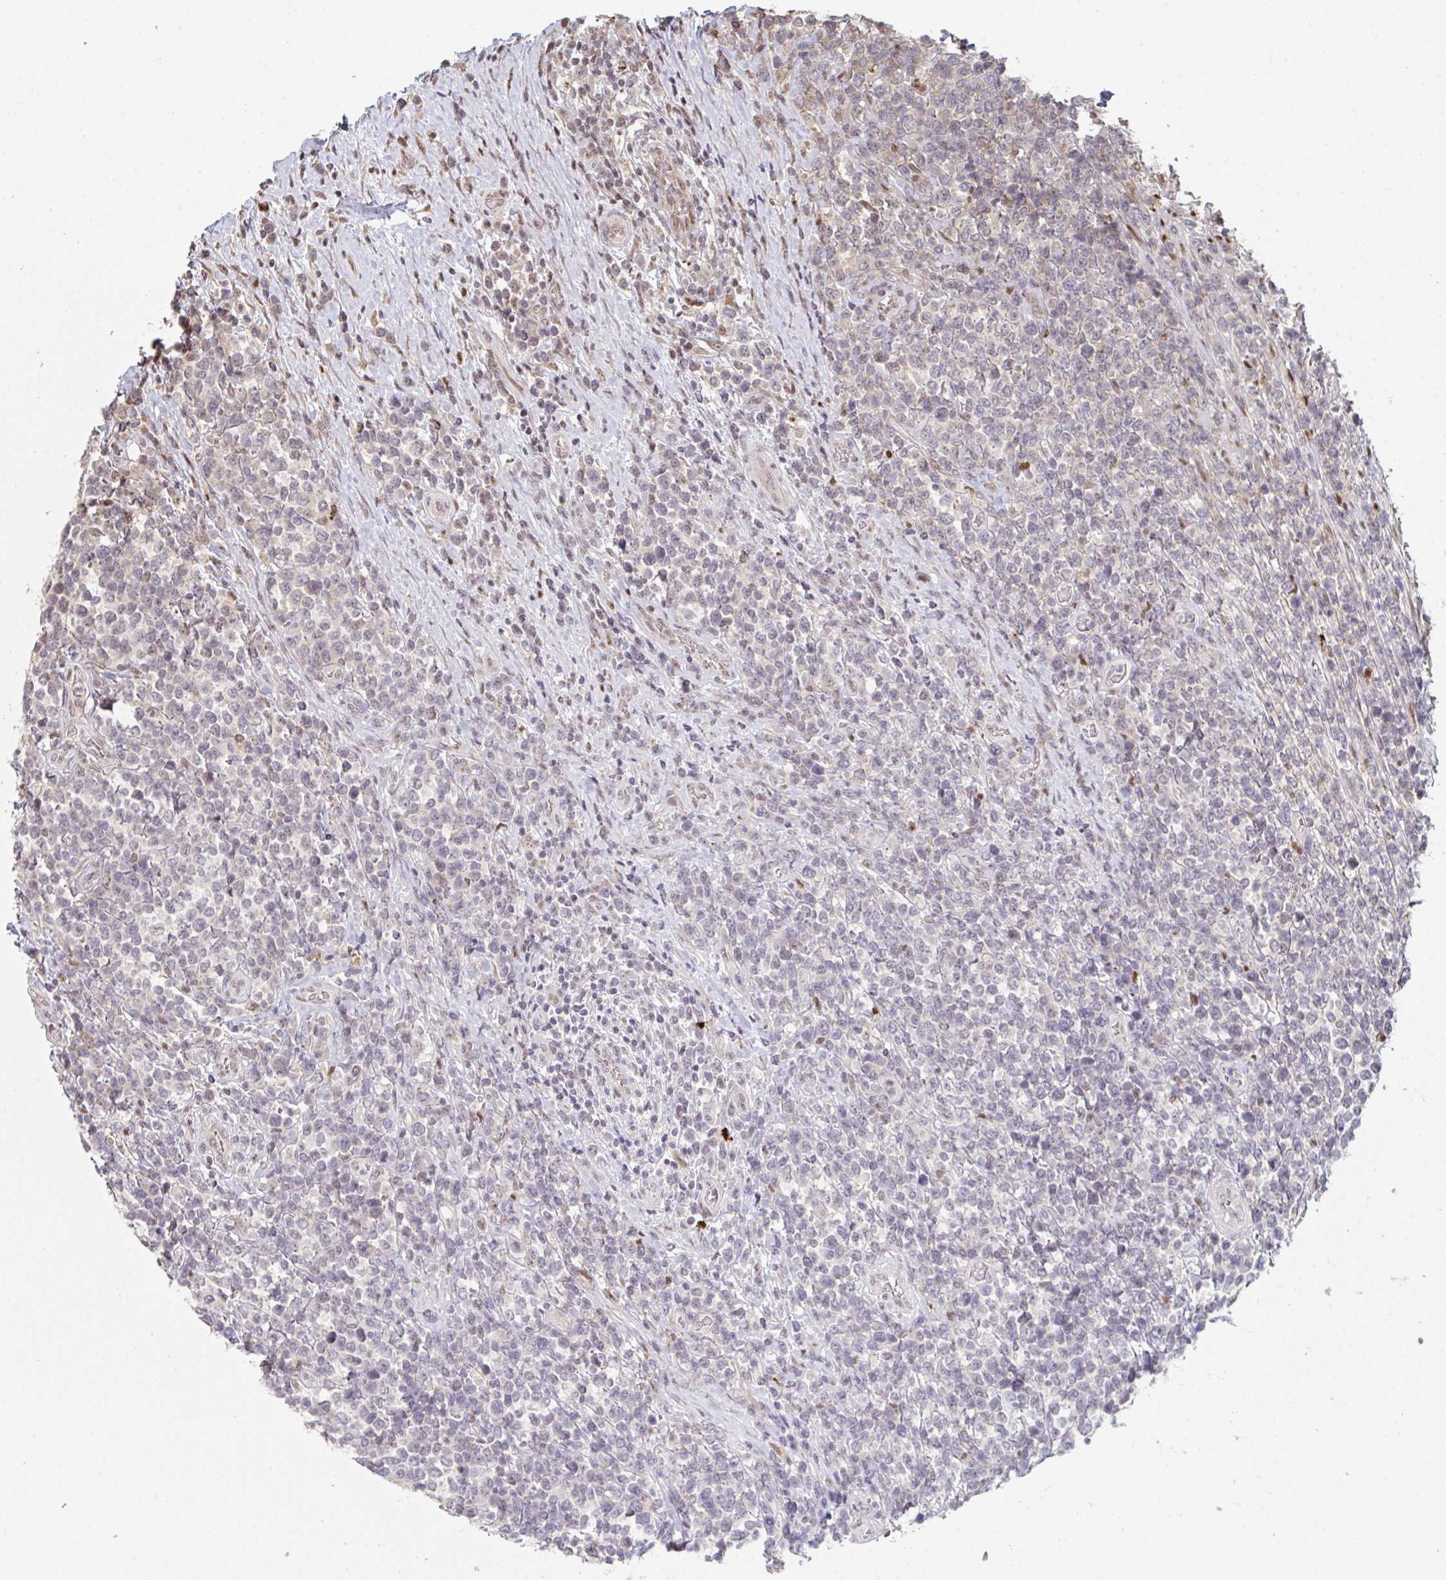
{"staining": {"intensity": "negative", "quantity": "none", "location": "none"}, "tissue": "lymphoma", "cell_type": "Tumor cells", "image_type": "cancer", "snomed": [{"axis": "morphology", "description": "Malignant lymphoma, non-Hodgkin's type, High grade"}, {"axis": "topography", "description": "Soft tissue"}], "caption": "There is no significant staining in tumor cells of malignant lymphoma, non-Hodgkin's type (high-grade).", "gene": "ACD", "patient": {"sex": "female", "age": 56}}